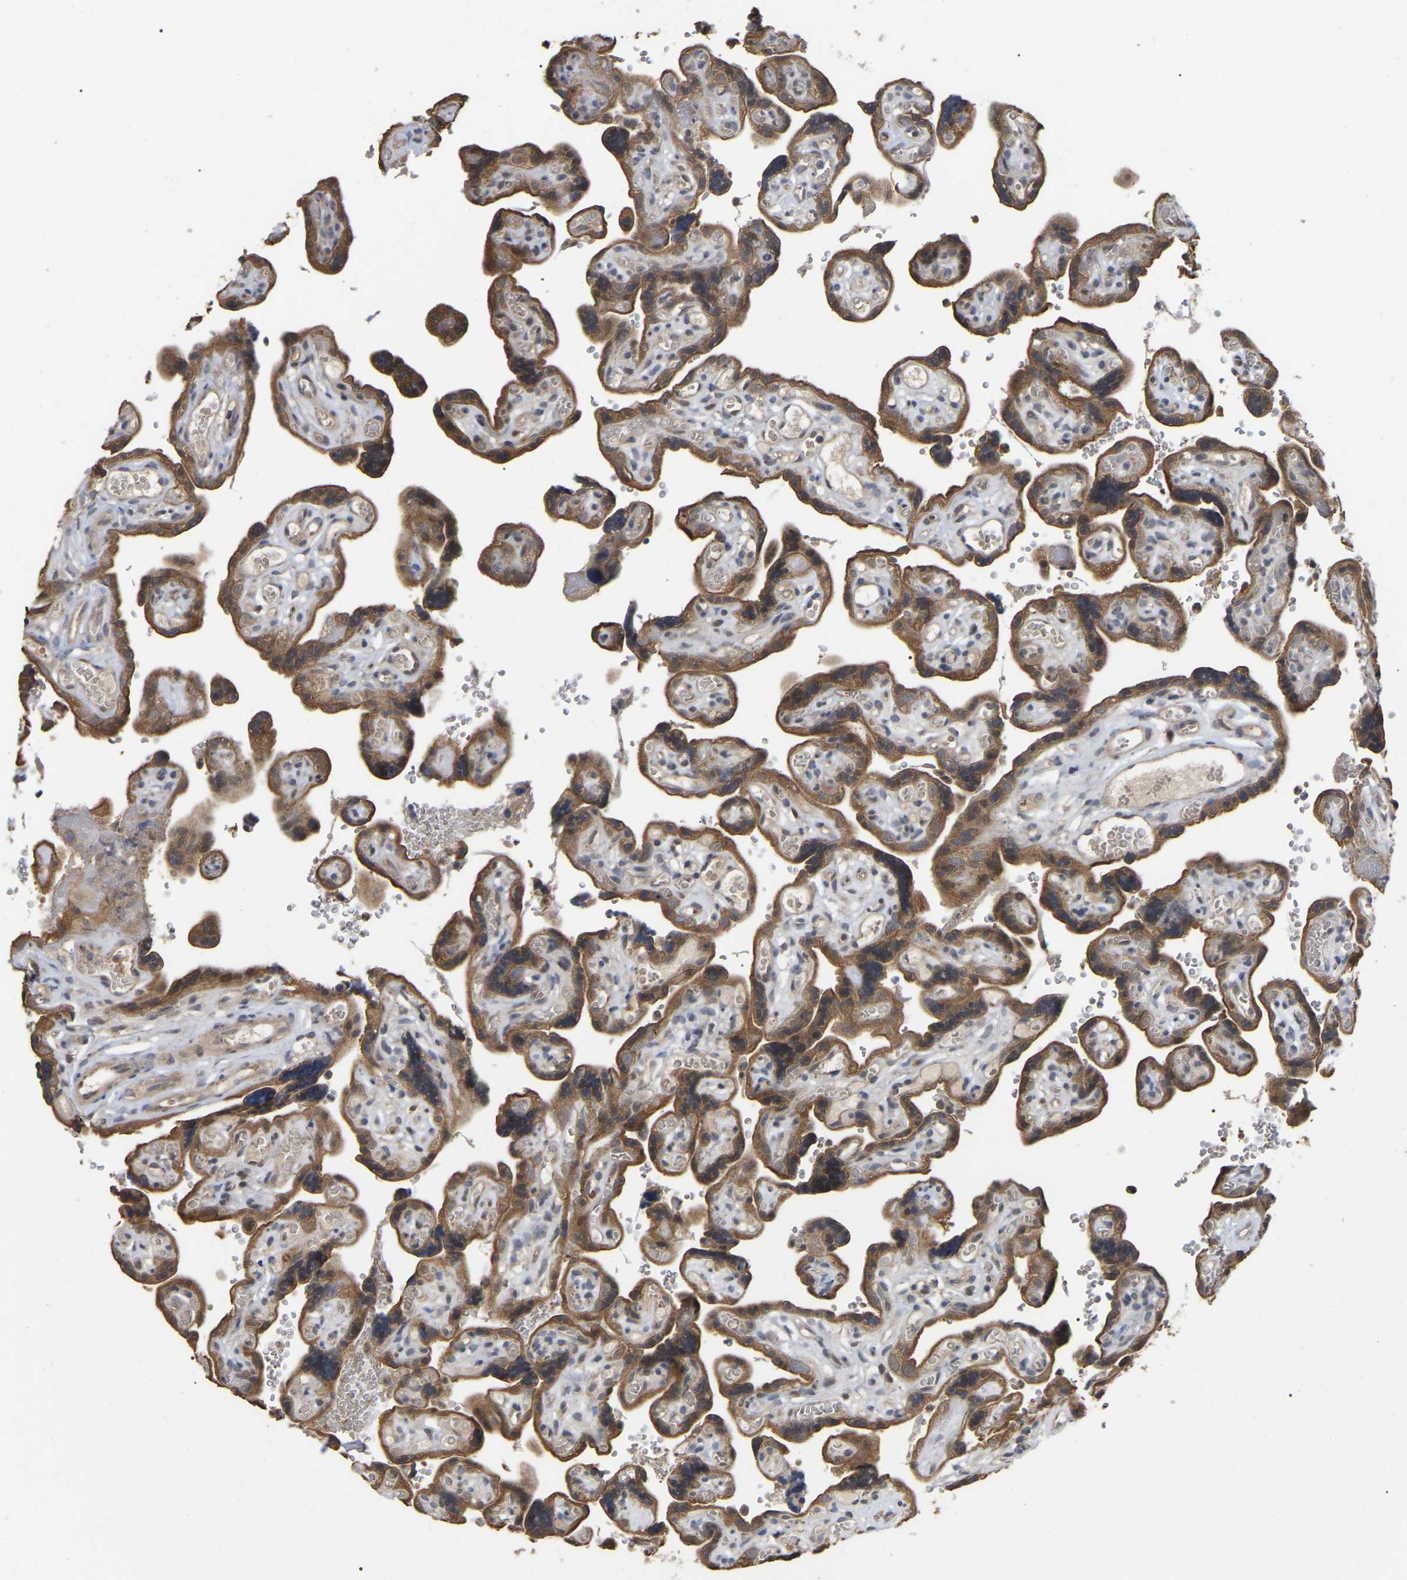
{"staining": {"intensity": "moderate", "quantity": ">75%", "location": "cytoplasmic/membranous"}, "tissue": "placenta", "cell_type": "Decidual cells", "image_type": "normal", "snomed": [{"axis": "morphology", "description": "Normal tissue, NOS"}, {"axis": "topography", "description": "Placenta"}], "caption": "Immunohistochemical staining of benign human placenta demonstrates moderate cytoplasmic/membranous protein positivity in about >75% of decidual cells.", "gene": "FAM219A", "patient": {"sex": "female", "age": 30}}